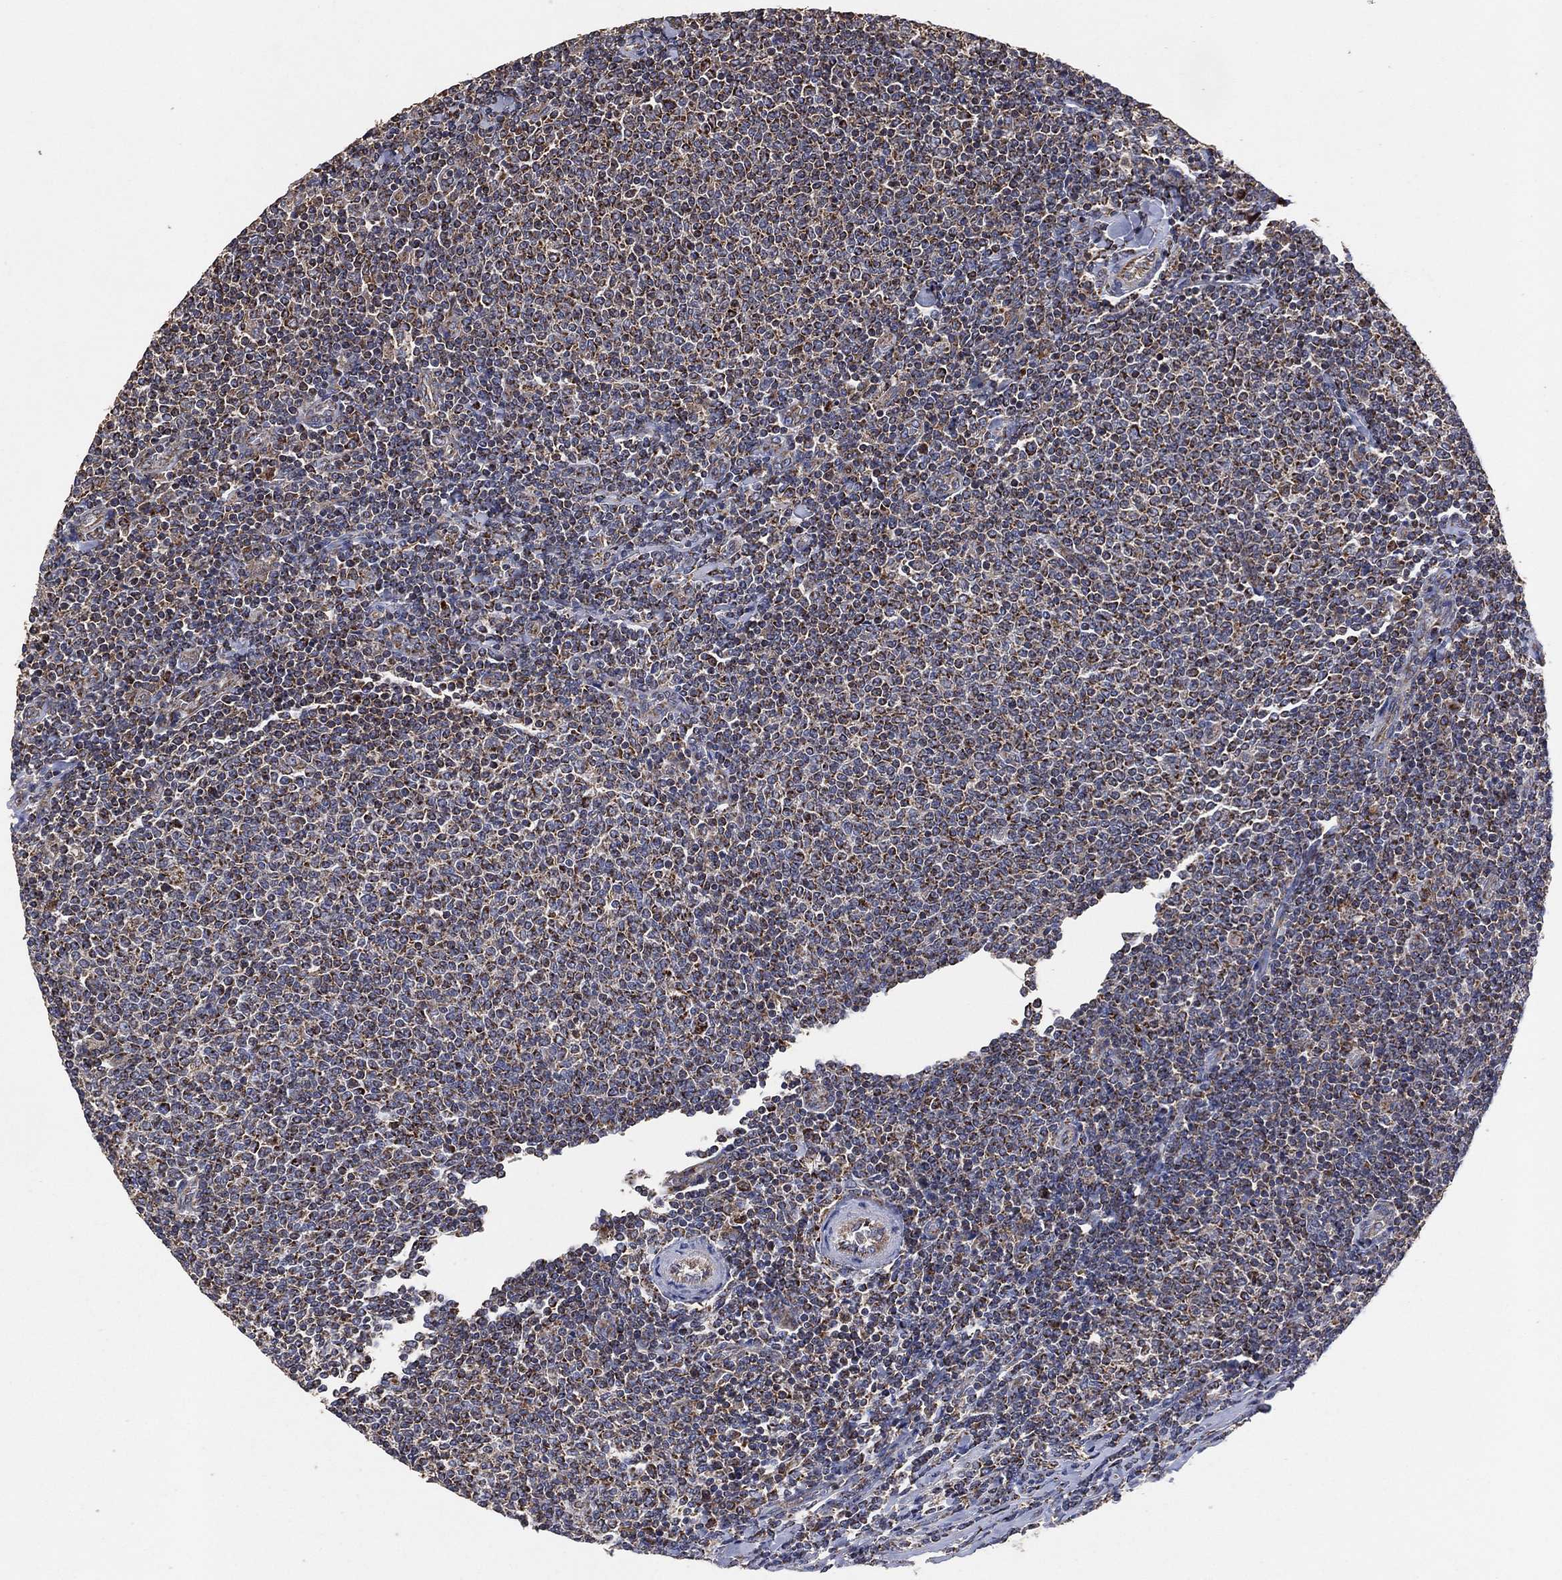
{"staining": {"intensity": "moderate", "quantity": "25%-75%", "location": "cytoplasmic/membranous"}, "tissue": "lymphoma", "cell_type": "Tumor cells", "image_type": "cancer", "snomed": [{"axis": "morphology", "description": "Malignant lymphoma, non-Hodgkin's type, Low grade"}, {"axis": "topography", "description": "Lymph node"}], "caption": "Human low-grade malignant lymphoma, non-Hodgkin's type stained for a protein (brown) exhibits moderate cytoplasmic/membranous positive positivity in about 25%-75% of tumor cells.", "gene": "LIMD1", "patient": {"sex": "male", "age": 52}}